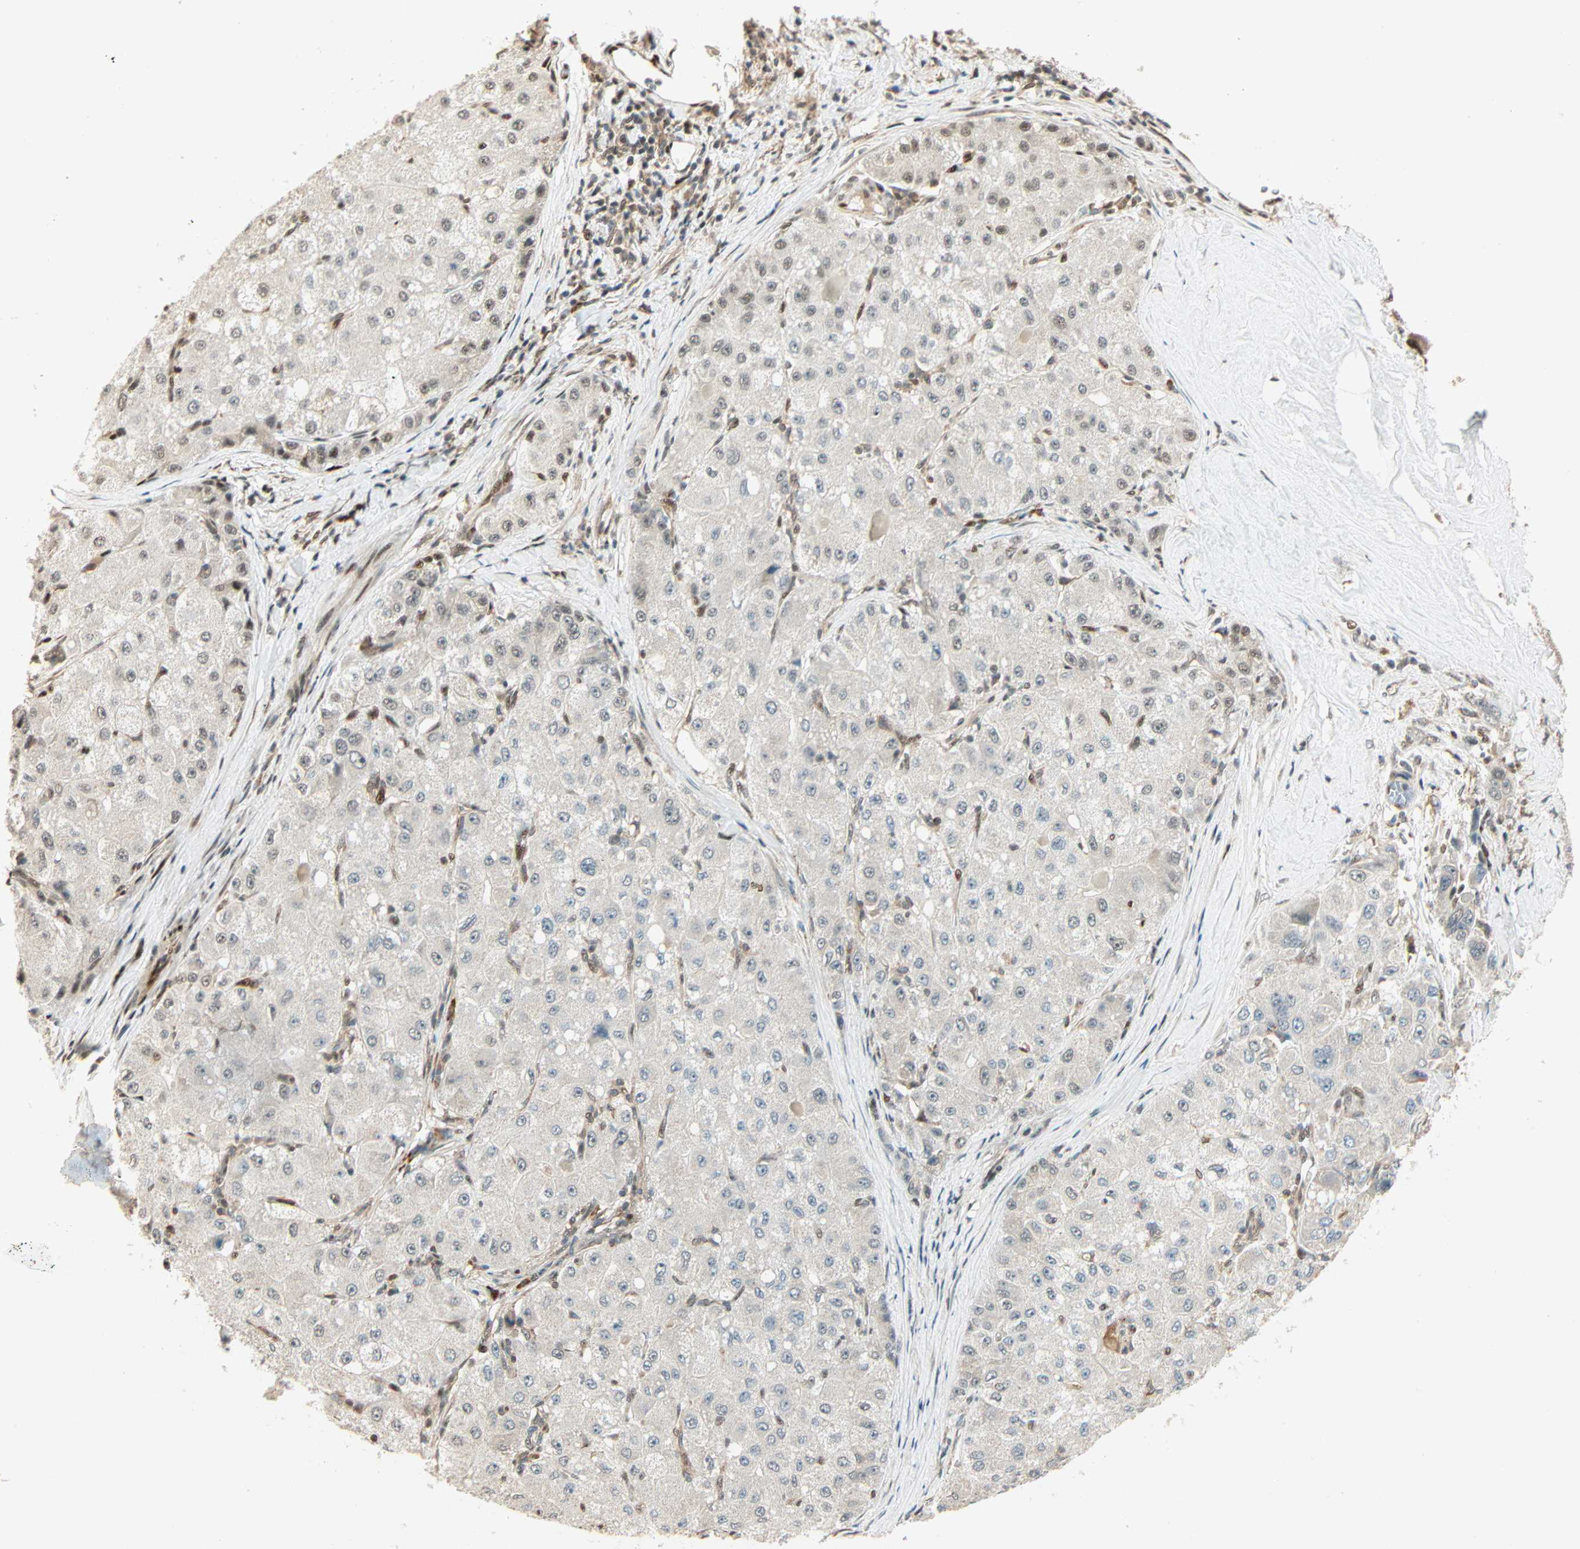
{"staining": {"intensity": "weak", "quantity": "<25%", "location": "cytoplasmic/membranous,nuclear"}, "tissue": "liver cancer", "cell_type": "Tumor cells", "image_type": "cancer", "snomed": [{"axis": "morphology", "description": "Carcinoma, Hepatocellular, NOS"}, {"axis": "topography", "description": "Liver"}], "caption": "Liver cancer stained for a protein using immunohistochemistry (IHC) reveals no expression tumor cells.", "gene": "PNPLA6", "patient": {"sex": "male", "age": 80}}